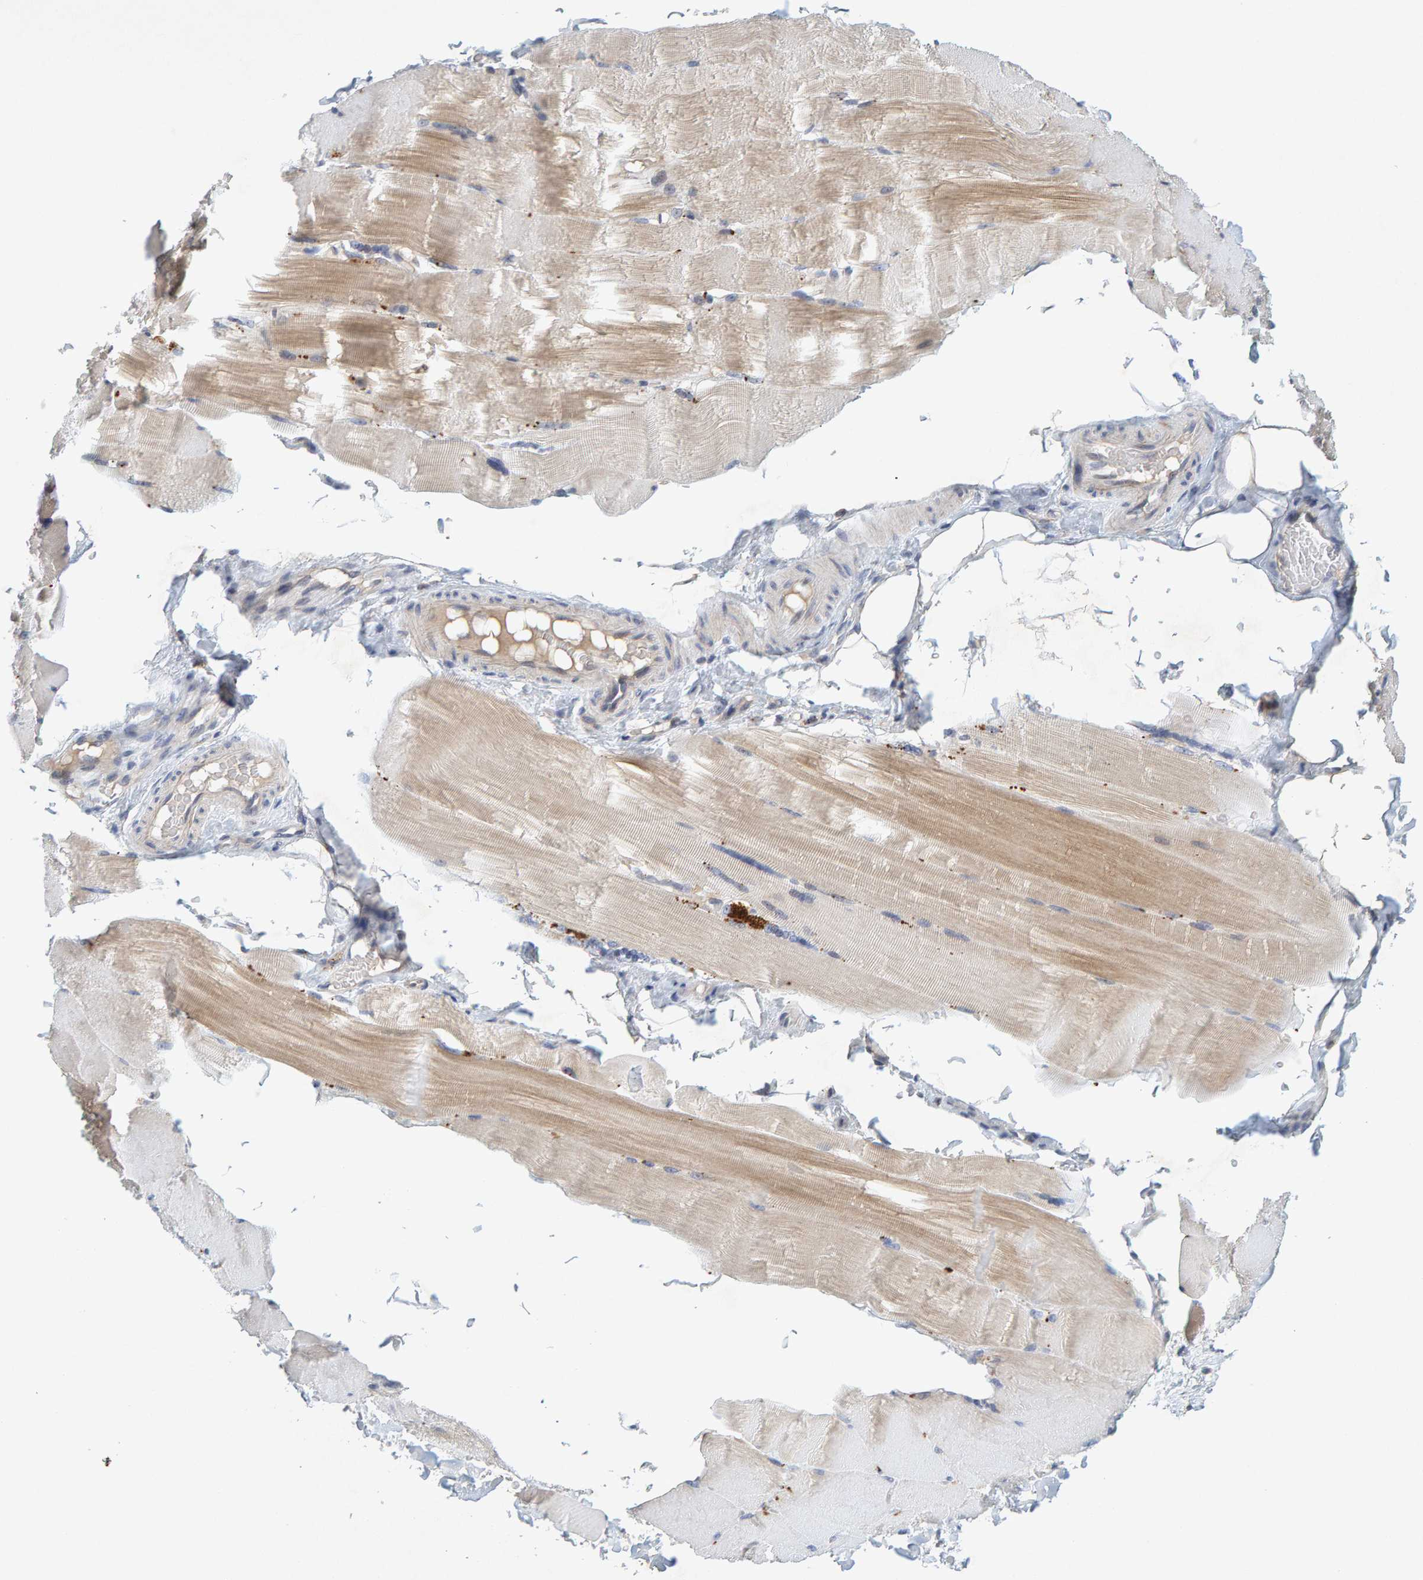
{"staining": {"intensity": "weak", "quantity": "25%-75%", "location": "cytoplasmic/membranous"}, "tissue": "skeletal muscle", "cell_type": "Myocytes", "image_type": "normal", "snomed": [{"axis": "morphology", "description": "Normal tissue, NOS"}, {"axis": "topography", "description": "Skin"}, {"axis": "topography", "description": "Skeletal muscle"}], "caption": "DAB (3,3'-diaminobenzidine) immunohistochemical staining of benign human skeletal muscle demonstrates weak cytoplasmic/membranous protein expression in about 25%-75% of myocytes.", "gene": "ZNF77", "patient": {"sex": "male", "age": 83}}